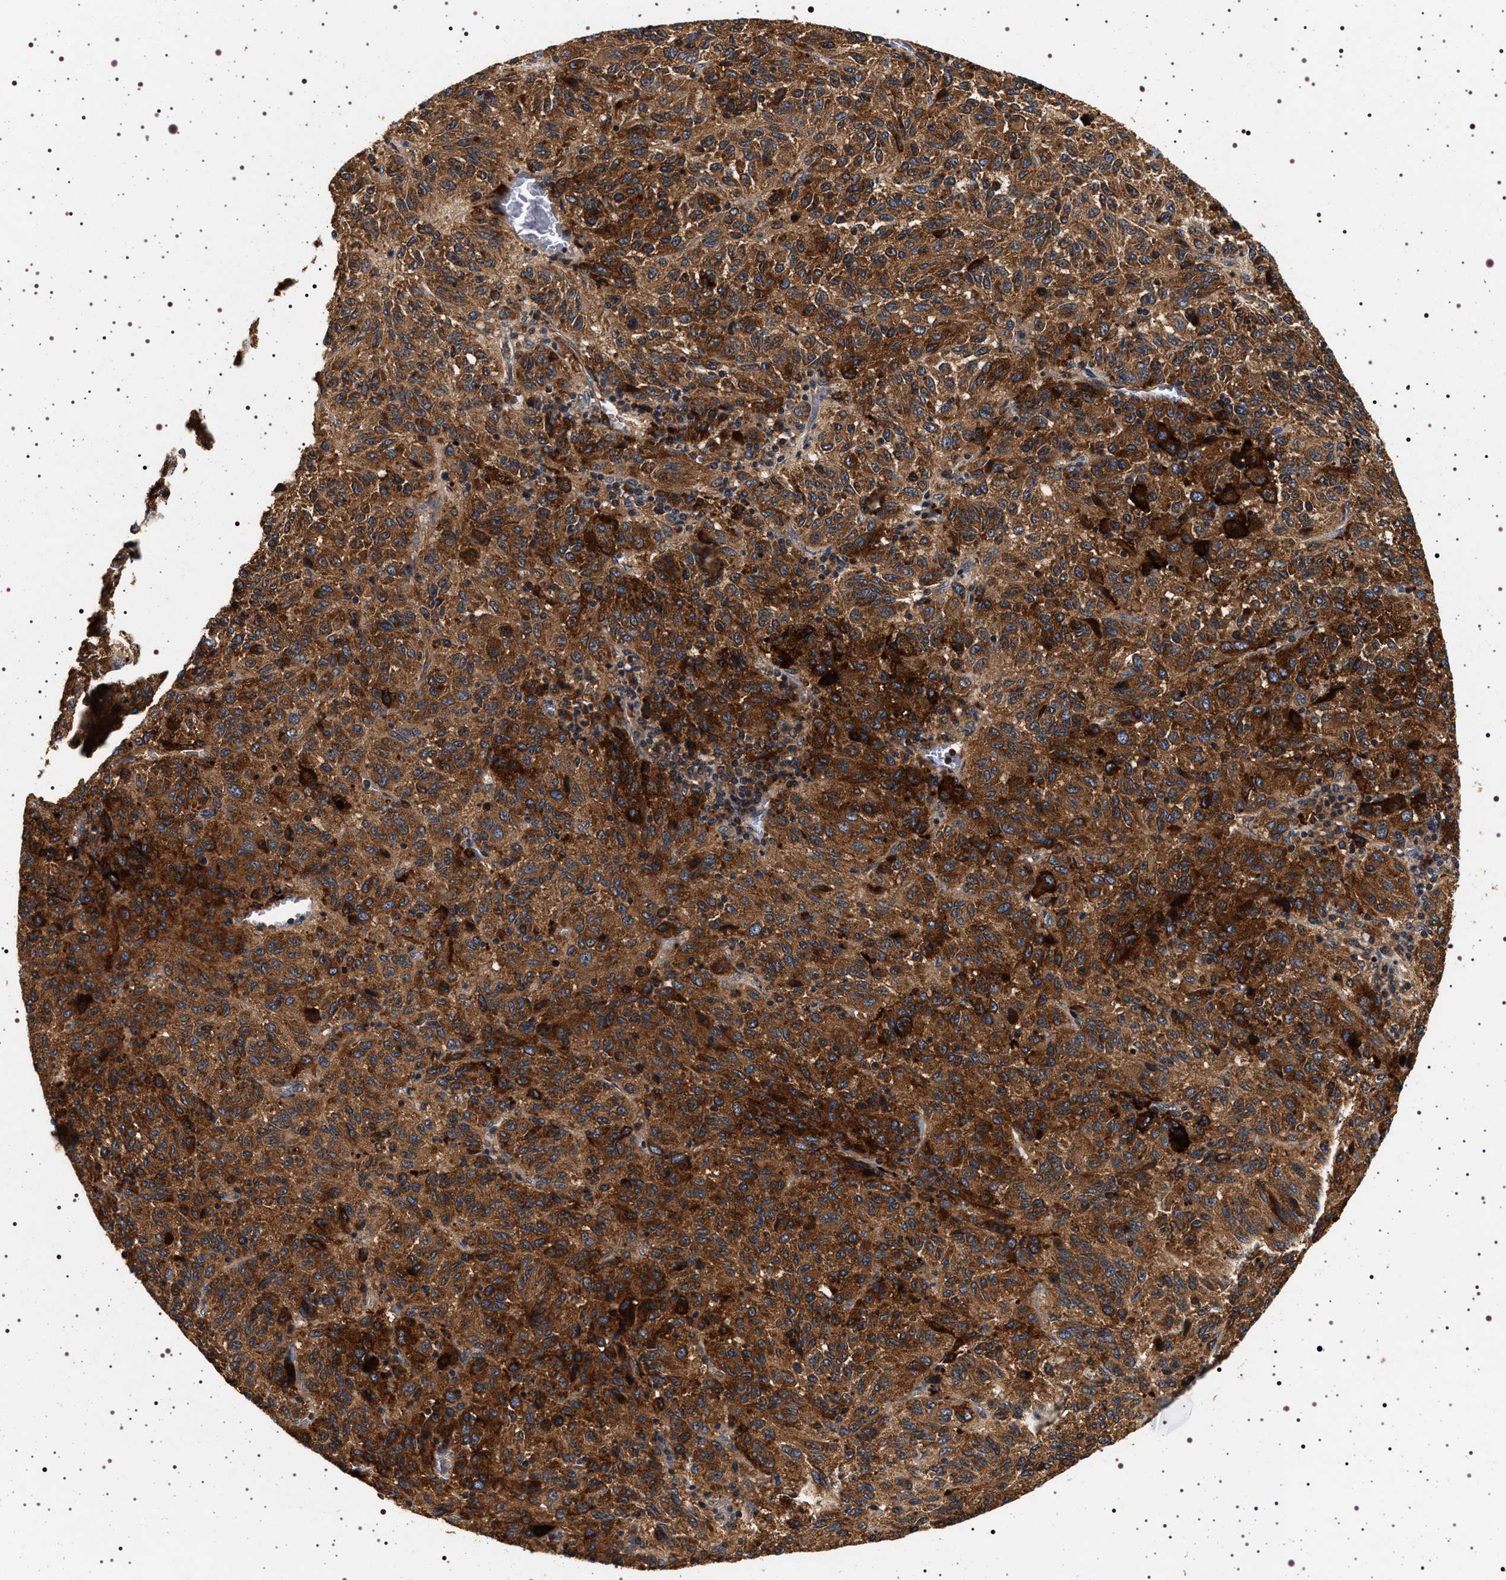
{"staining": {"intensity": "moderate", "quantity": ">75%", "location": "cytoplasmic/membranous"}, "tissue": "melanoma", "cell_type": "Tumor cells", "image_type": "cancer", "snomed": [{"axis": "morphology", "description": "Malignant melanoma, Metastatic site"}, {"axis": "topography", "description": "Lung"}], "caption": "A brown stain labels moderate cytoplasmic/membranous staining of a protein in human malignant melanoma (metastatic site) tumor cells.", "gene": "DCBLD2", "patient": {"sex": "male", "age": 64}}